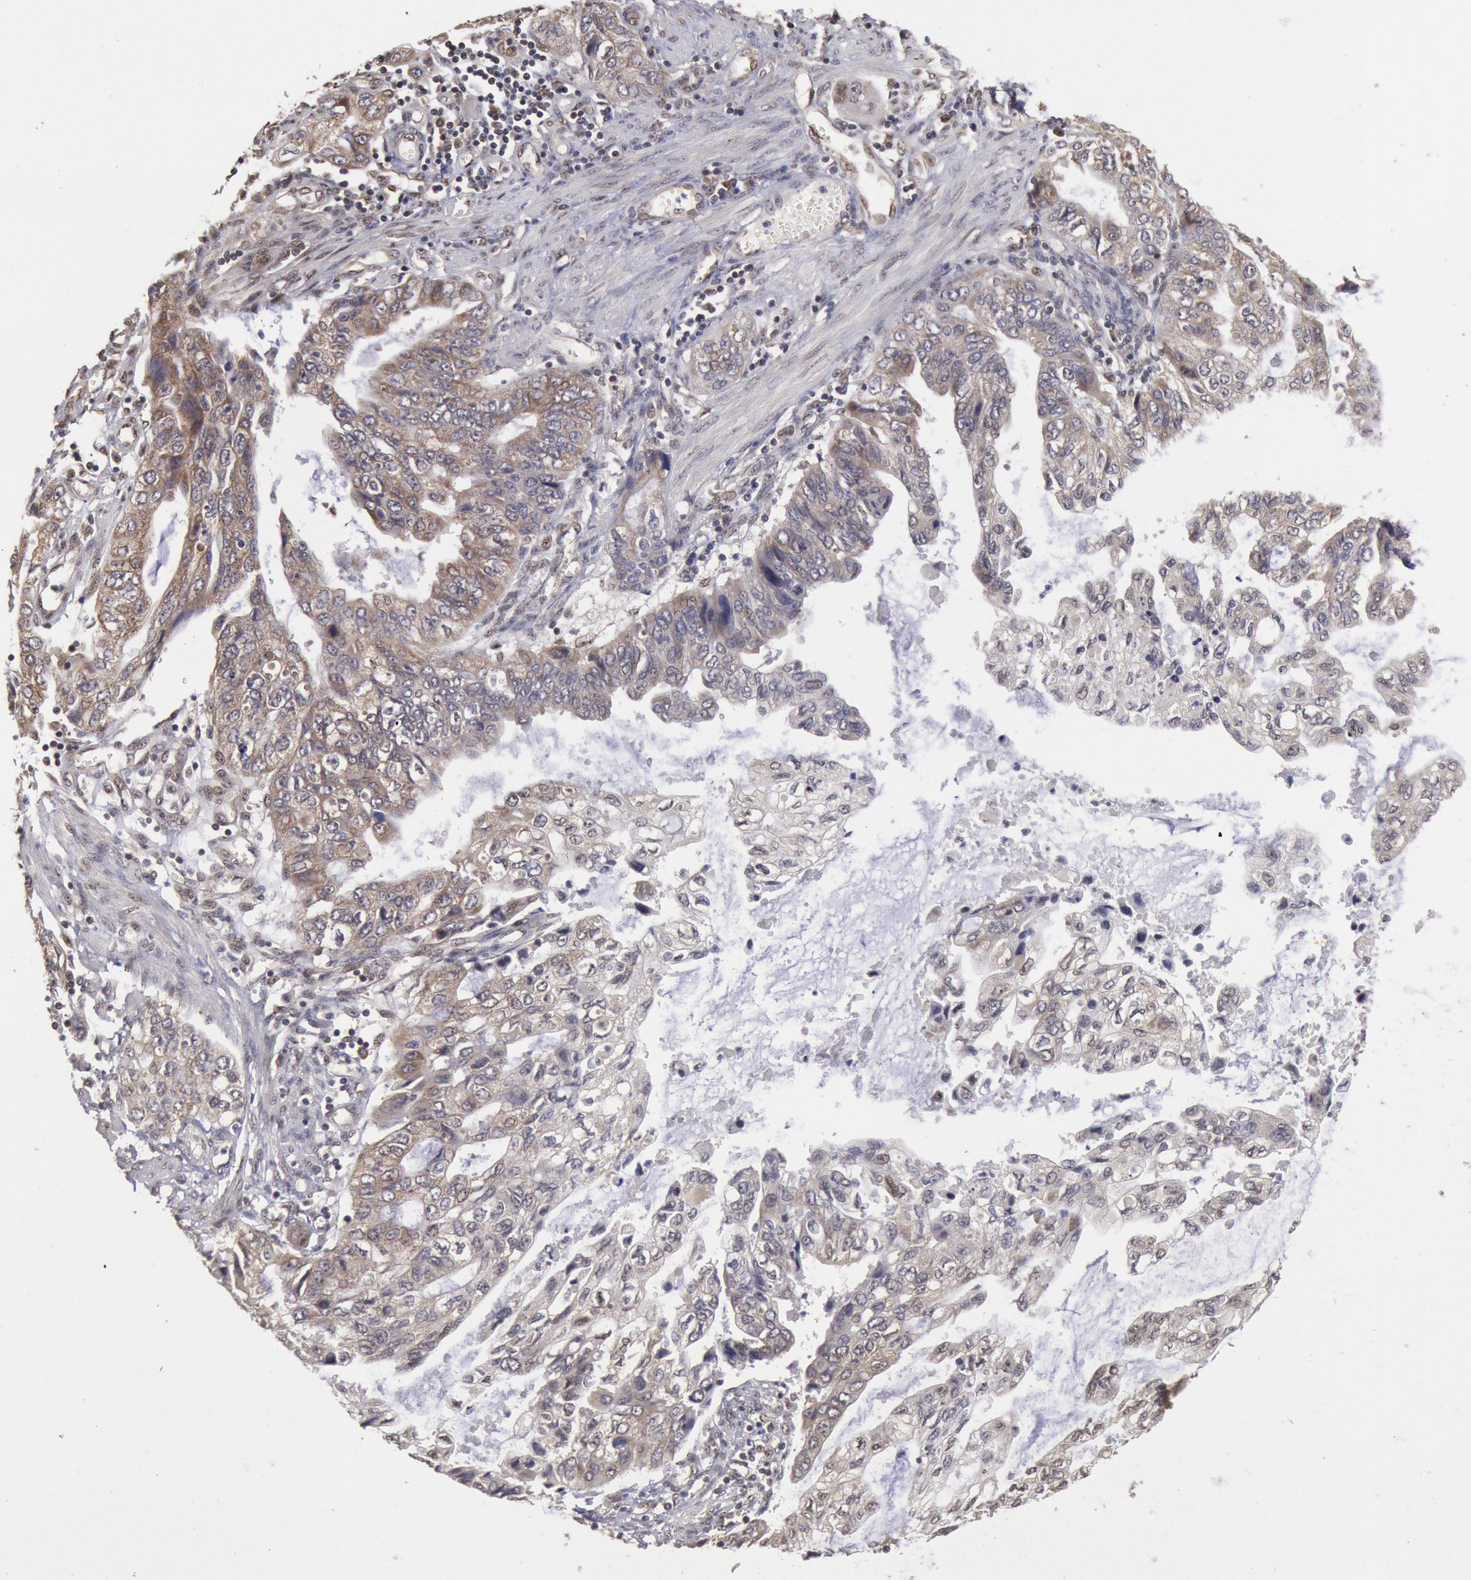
{"staining": {"intensity": "weak", "quantity": "25%-75%", "location": "cytoplasmic/membranous"}, "tissue": "stomach cancer", "cell_type": "Tumor cells", "image_type": "cancer", "snomed": [{"axis": "morphology", "description": "Adenocarcinoma, NOS"}, {"axis": "topography", "description": "Stomach, upper"}], "caption": "Immunohistochemistry (IHC) of human stomach adenocarcinoma exhibits low levels of weak cytoplasmic/membranous expression in about 25%-75% of tumor cells.", "gene": "STX17", "patient": {"sex": "female", "age": 52}}